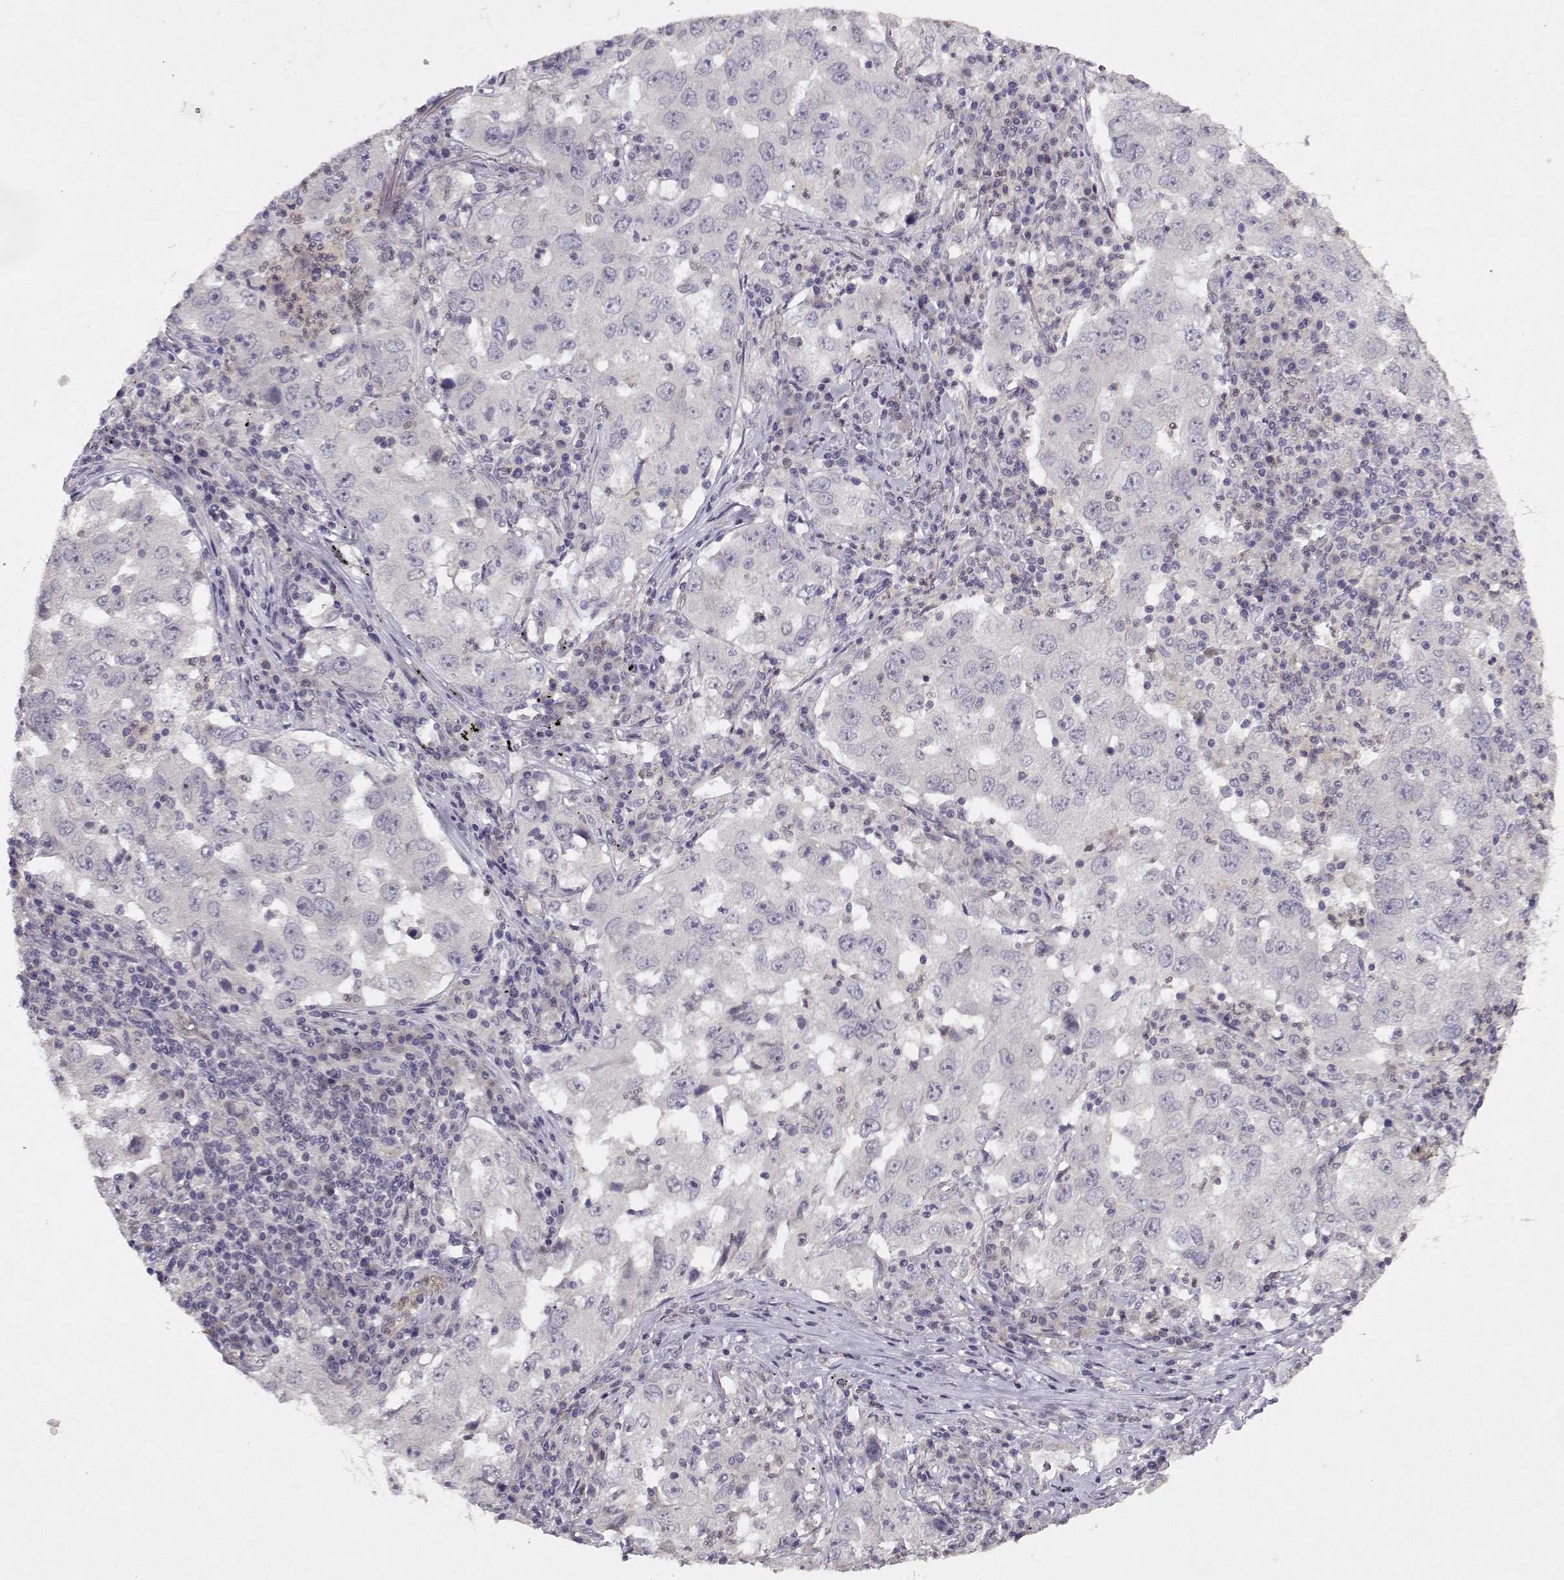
{"staining": {"intensity": "negative", "quantity": "none", "location": "none"}, "tissue": "lung cancer", "cell_type": "Tumor cells", "image_type": "cancer", "snomed": [{"axis": "morphology", "description": "Adenocarcinoma, NOS"}, {"axis": "topography", "description": "Lung"}], "caption": "Immunohistochemical staining of lung cancer displays no significant staining in tumor cells.", "gene": "BMX", "patient": {"sex": "male", "age": 73}}